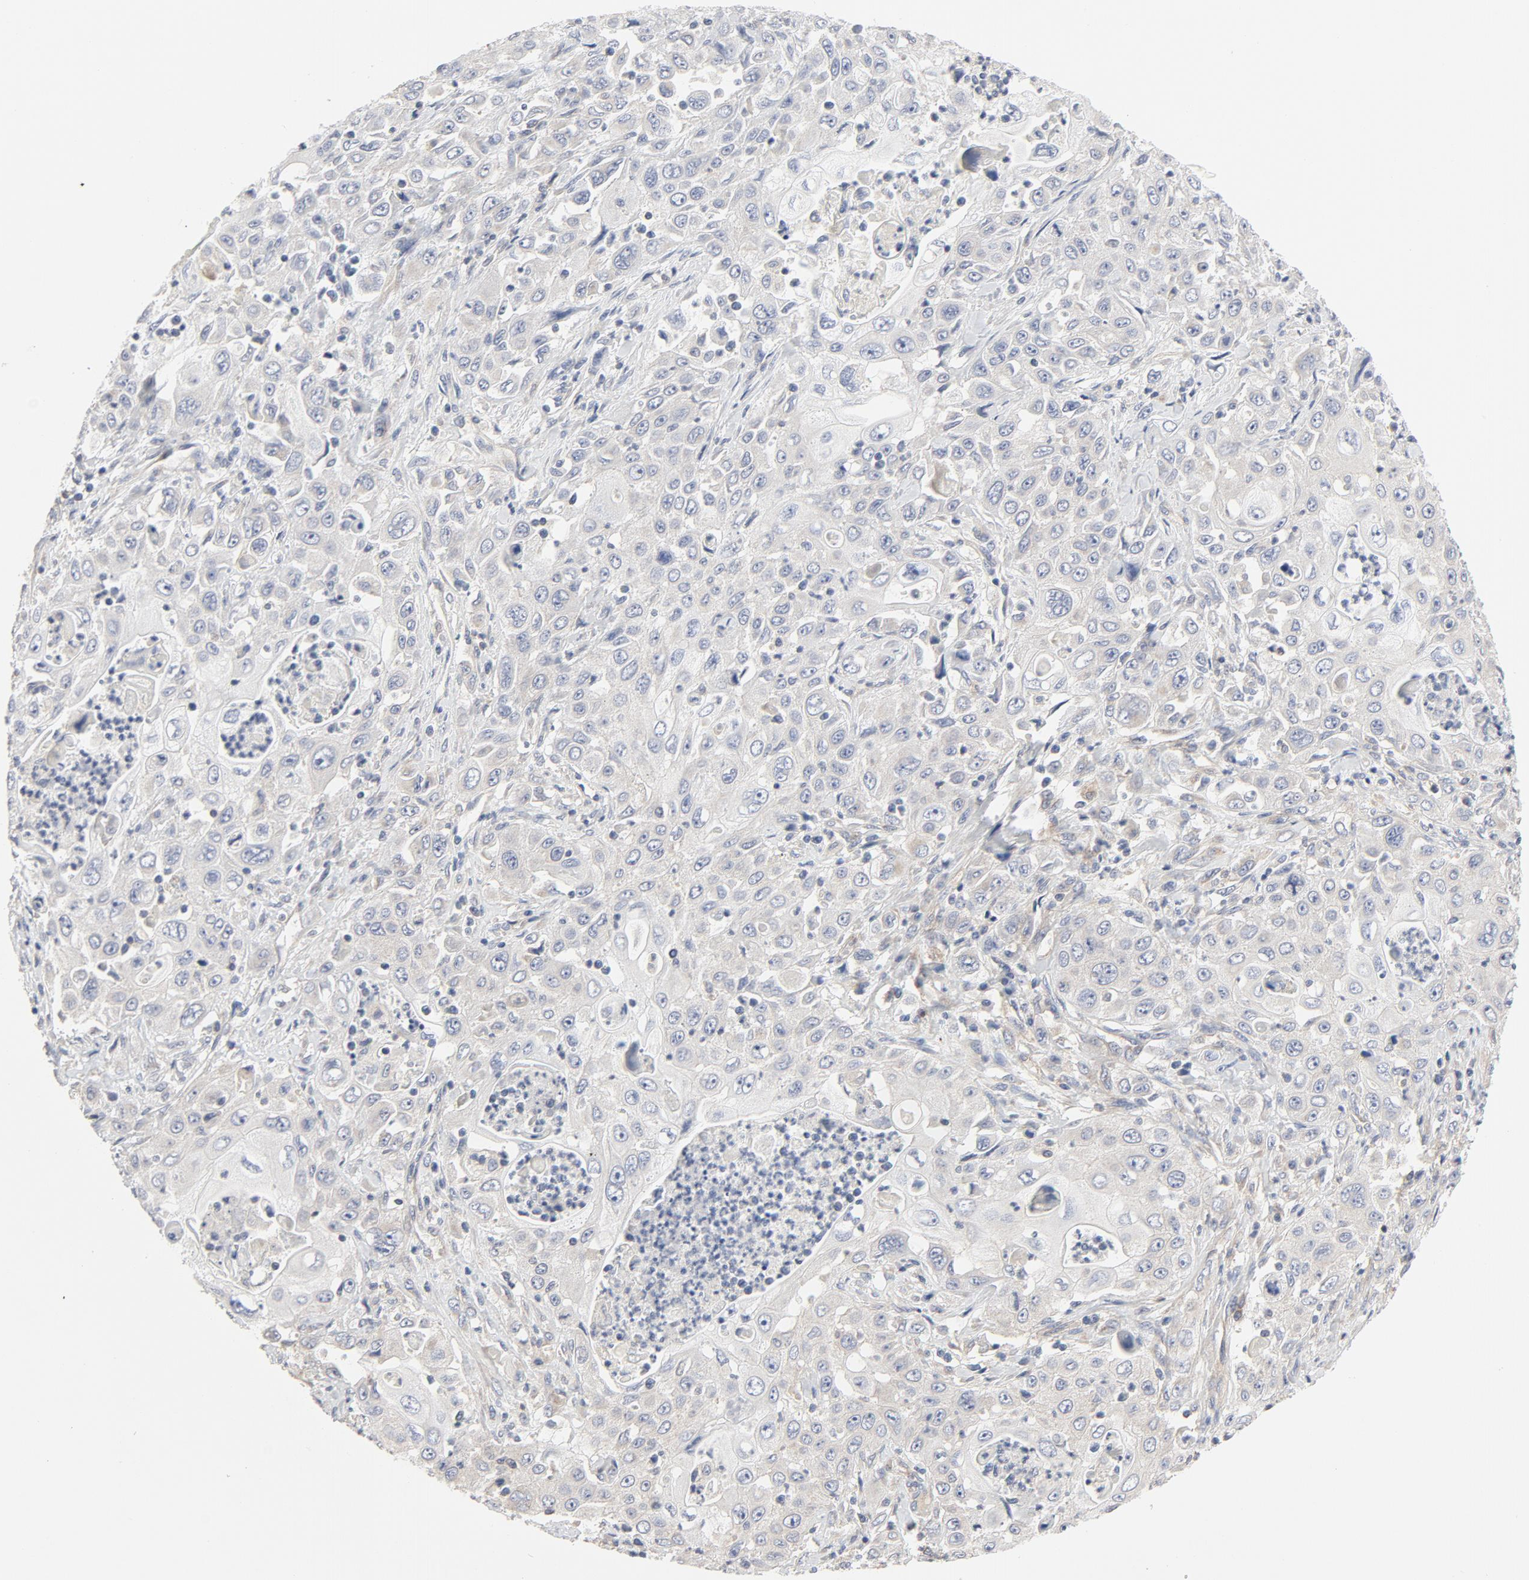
{"staining": {"intensity": "weak", "quantity": "<25%", "location": "cytoplasmic/membranous"}, "tissue": "pancreatic cancer", "cell_type": "Tumor cells", "image_type": "cancer", "snomed": [{"axis": "morphology", "description": "Adenocarcinoma, NOS"}, {"axis": "topography", "description": "Pancreas"}], "caption": "Immunohistochemistry of adenocarcinoma (pancreatic) displays no positivity in tumor cells.", "gene": "RABEP1", "patient": {"sex": "male", "age": 70}}